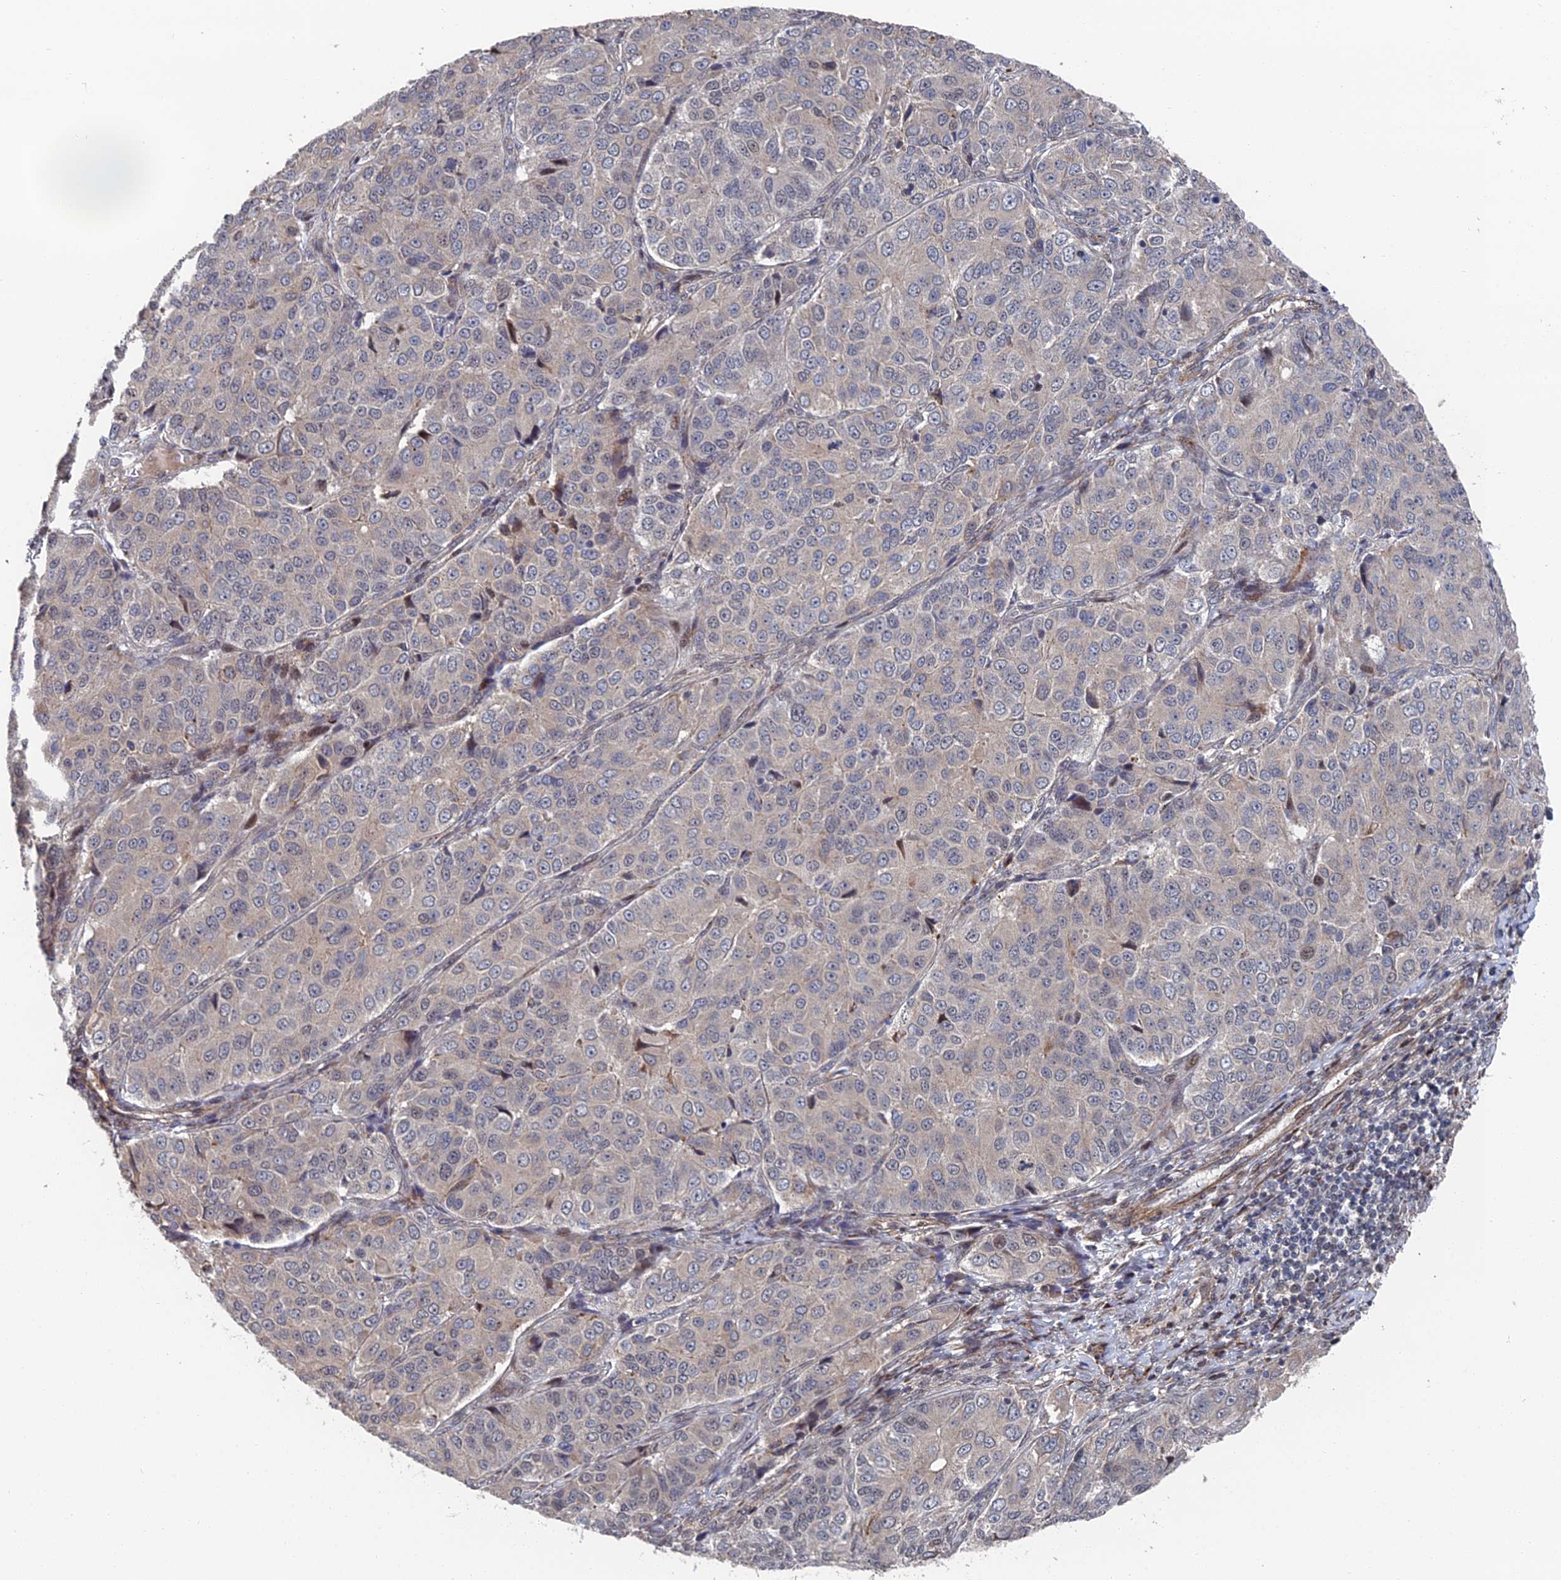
{"staining": {"intensity": "negative", "quantity": "none", "location": "none"}, "tissue": "ovarian cancer", "cell_type": "Tumor cells", "image_type": "cancer", "snomed": [{"axis": "morphology", "description": "Carcinoma, endometroid"}, {"axis": "topography", "description": "Ovary"}], "caption": "The photomicrograph displays no significant positivity in tumor cells of ovarian cancer.", "gene": "GTF2IRD1", "patient": {"sex": "female", "age": 51}}